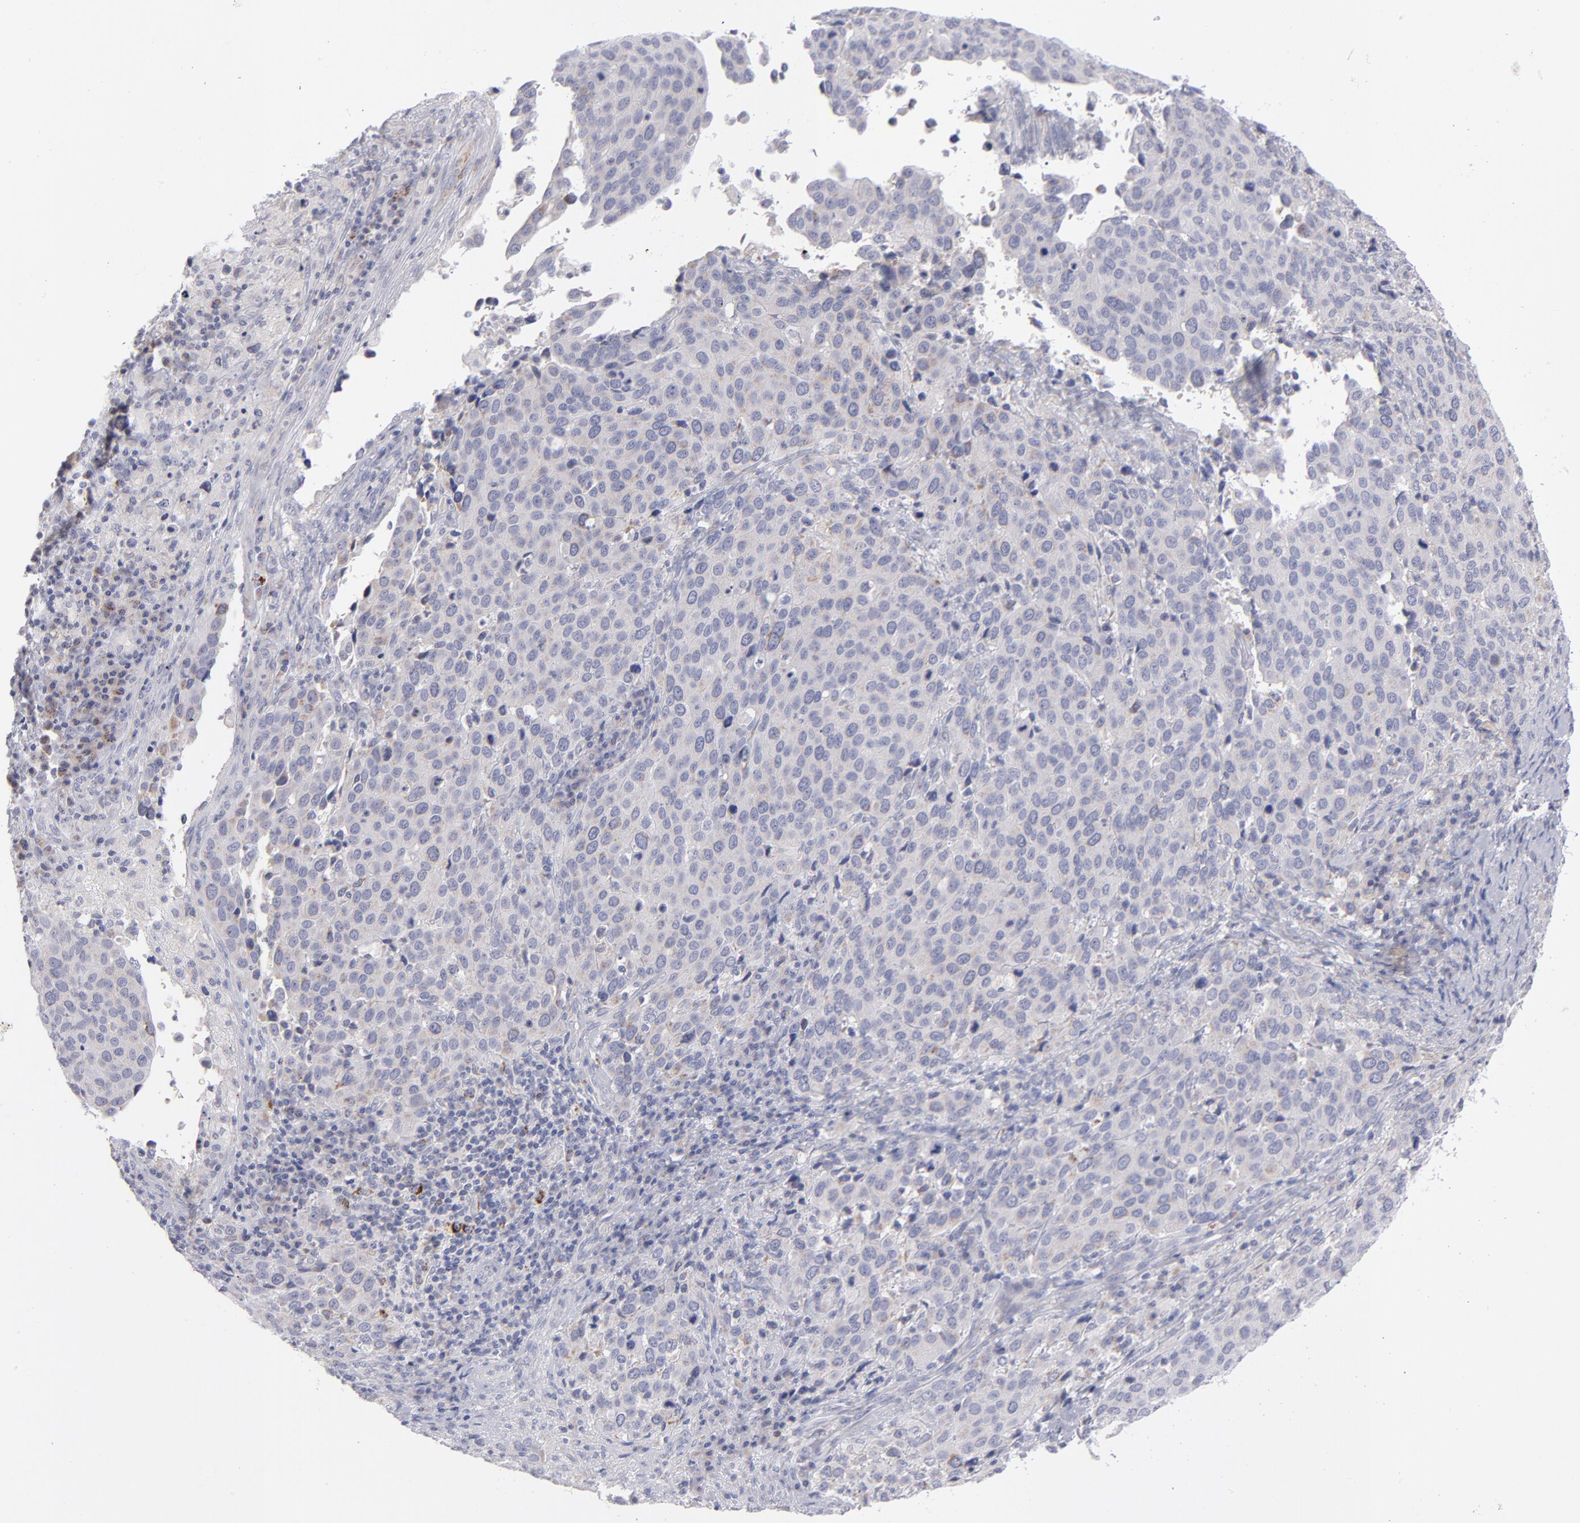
{"staining": {"intensity": "weak", "quantity": "<25%", "location": "cytoplasmic/membranous"}, "tissue": "cervical cancer", "cell_type": "Tumor cells", "image_type": "cancer", "snomed": [{"axis": "morphology", "description": "Squamous cell carcinoma, NOS"}, {"axis": "topography", "description": "Cervix"}], "caption": "Tumor cells show no significant positivity in cervical cancer.", "gene": "MTHFD2", "patient": {"sex": "female", "age": 54}}